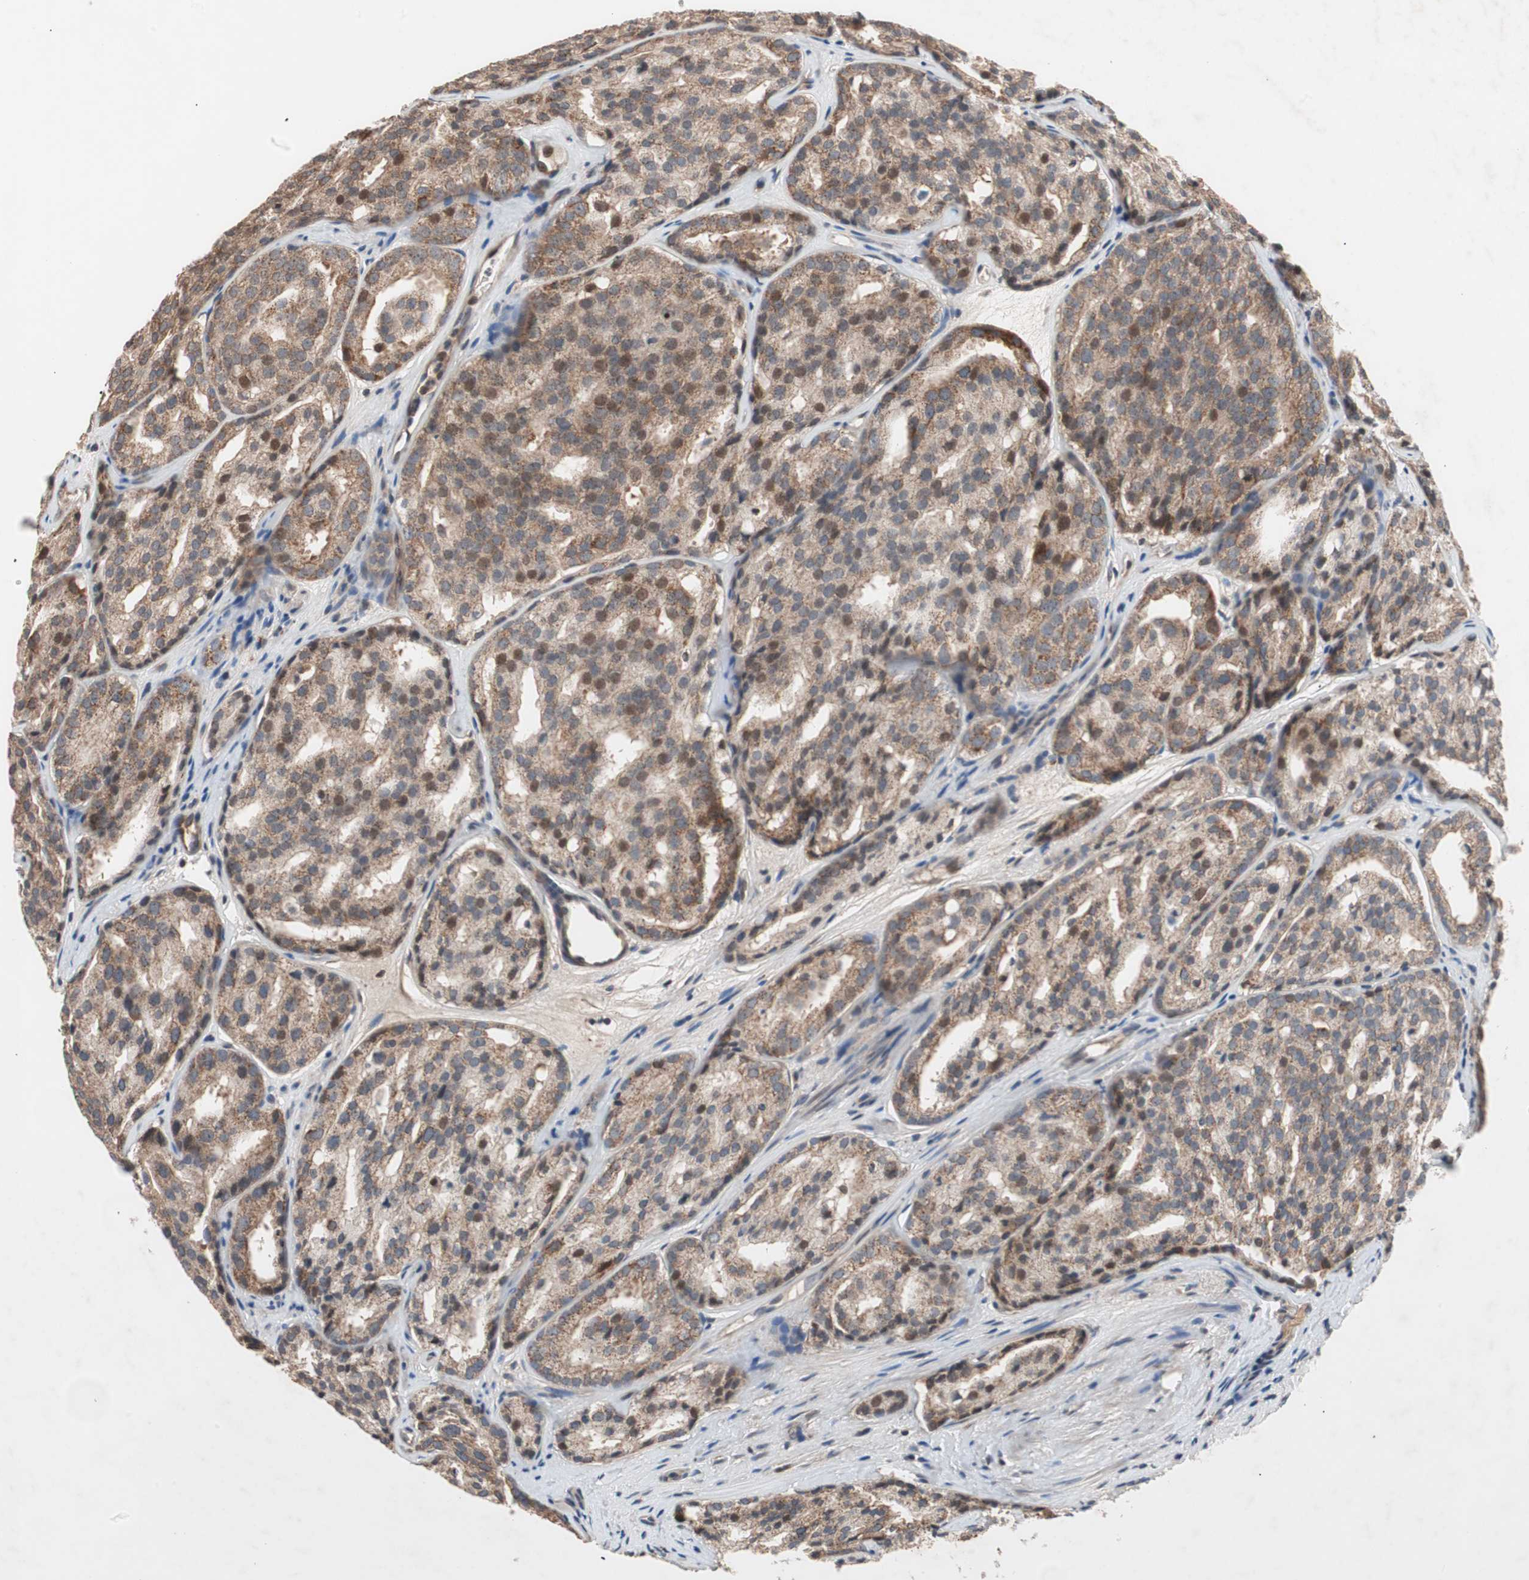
{"staining": {"intensity": "moderate", "quantity": ">75%", "location": "cytoplasmic/membranous,nuclear"}, "tissue": "prostate cancer", "cell_type": "Tumor cells", "image_type": "cancer", "snomed": [{"axis": "morphology", "description": "Adenocarcinoma, High grade"}, {"axis": "topography", "description": "Prostate"}], "caption": "Protein expression analysis of prostate cancer (adenocarcinoma (high-grade)) shows moderate cytoplasmic/membranous and nuclear expression in about >75% of tumor cells. (brown staining indicates protein expression, while blue staining denotes nuclei).", "gene": "NF2", "patient": {"sex": "male", "age": 64}}